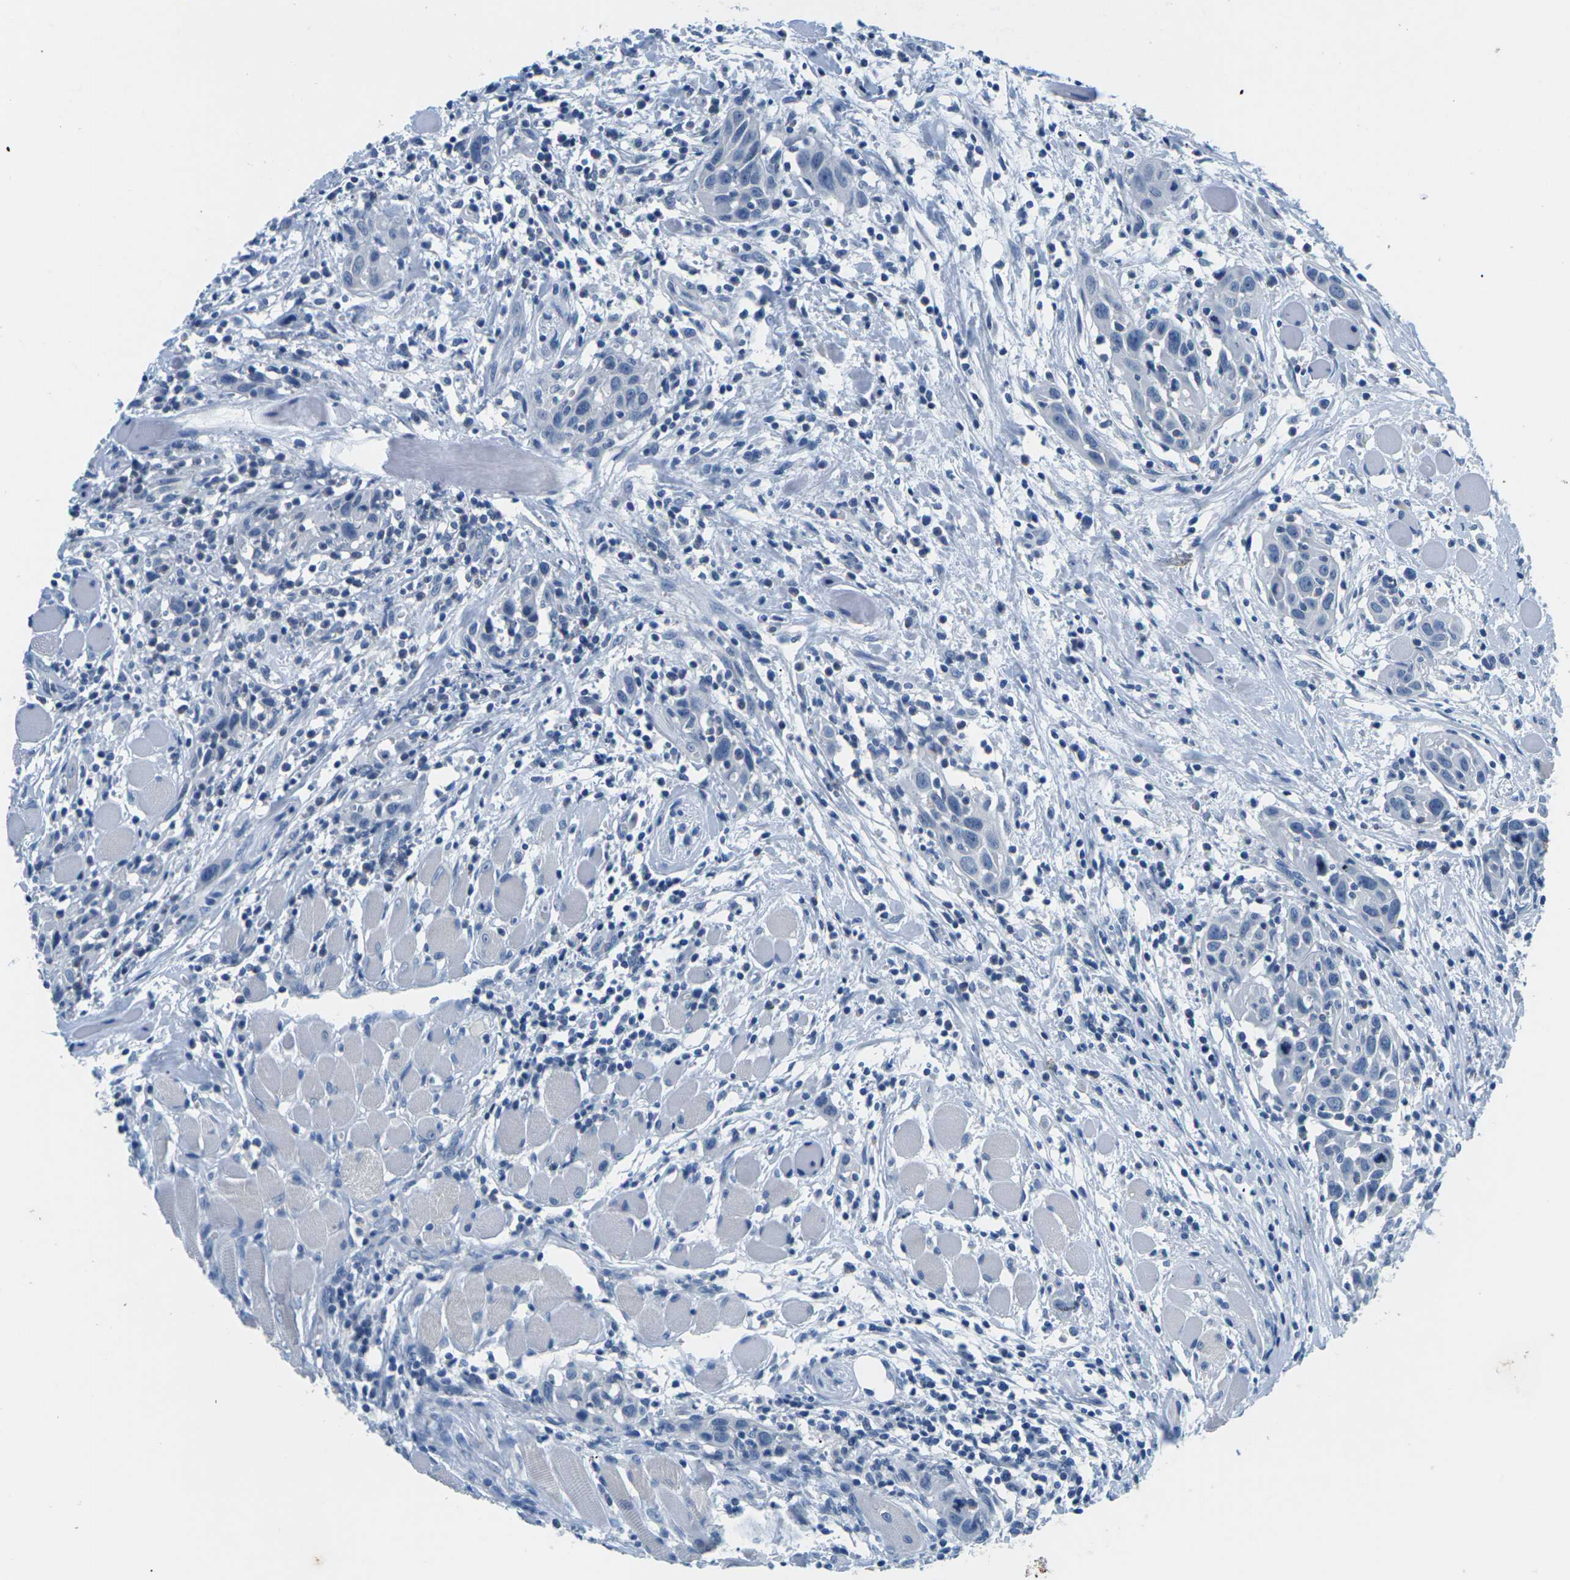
{"staining": {"intensity": "negative", "quantity": "none", "location": "none"}, "tissue": "head and neck cancer", "cell_type": "Tumor cells", "image_type": "cancer", "snomed": [{"axis": "morphology", "description": "Squamous cell carcinoma, NOS"}, {"axis": "topography", "description": "Oral tissue"}, {"axis": "topography", "description": "Head-Neck"}], "caption": "Head and neck cancer was stained to show a protein in brown. There is no significant positivity in tumor cells. (DAB IHC, high magnification).", "gene": "UMOD", "patient": {"sex": "female", "age": 50}}